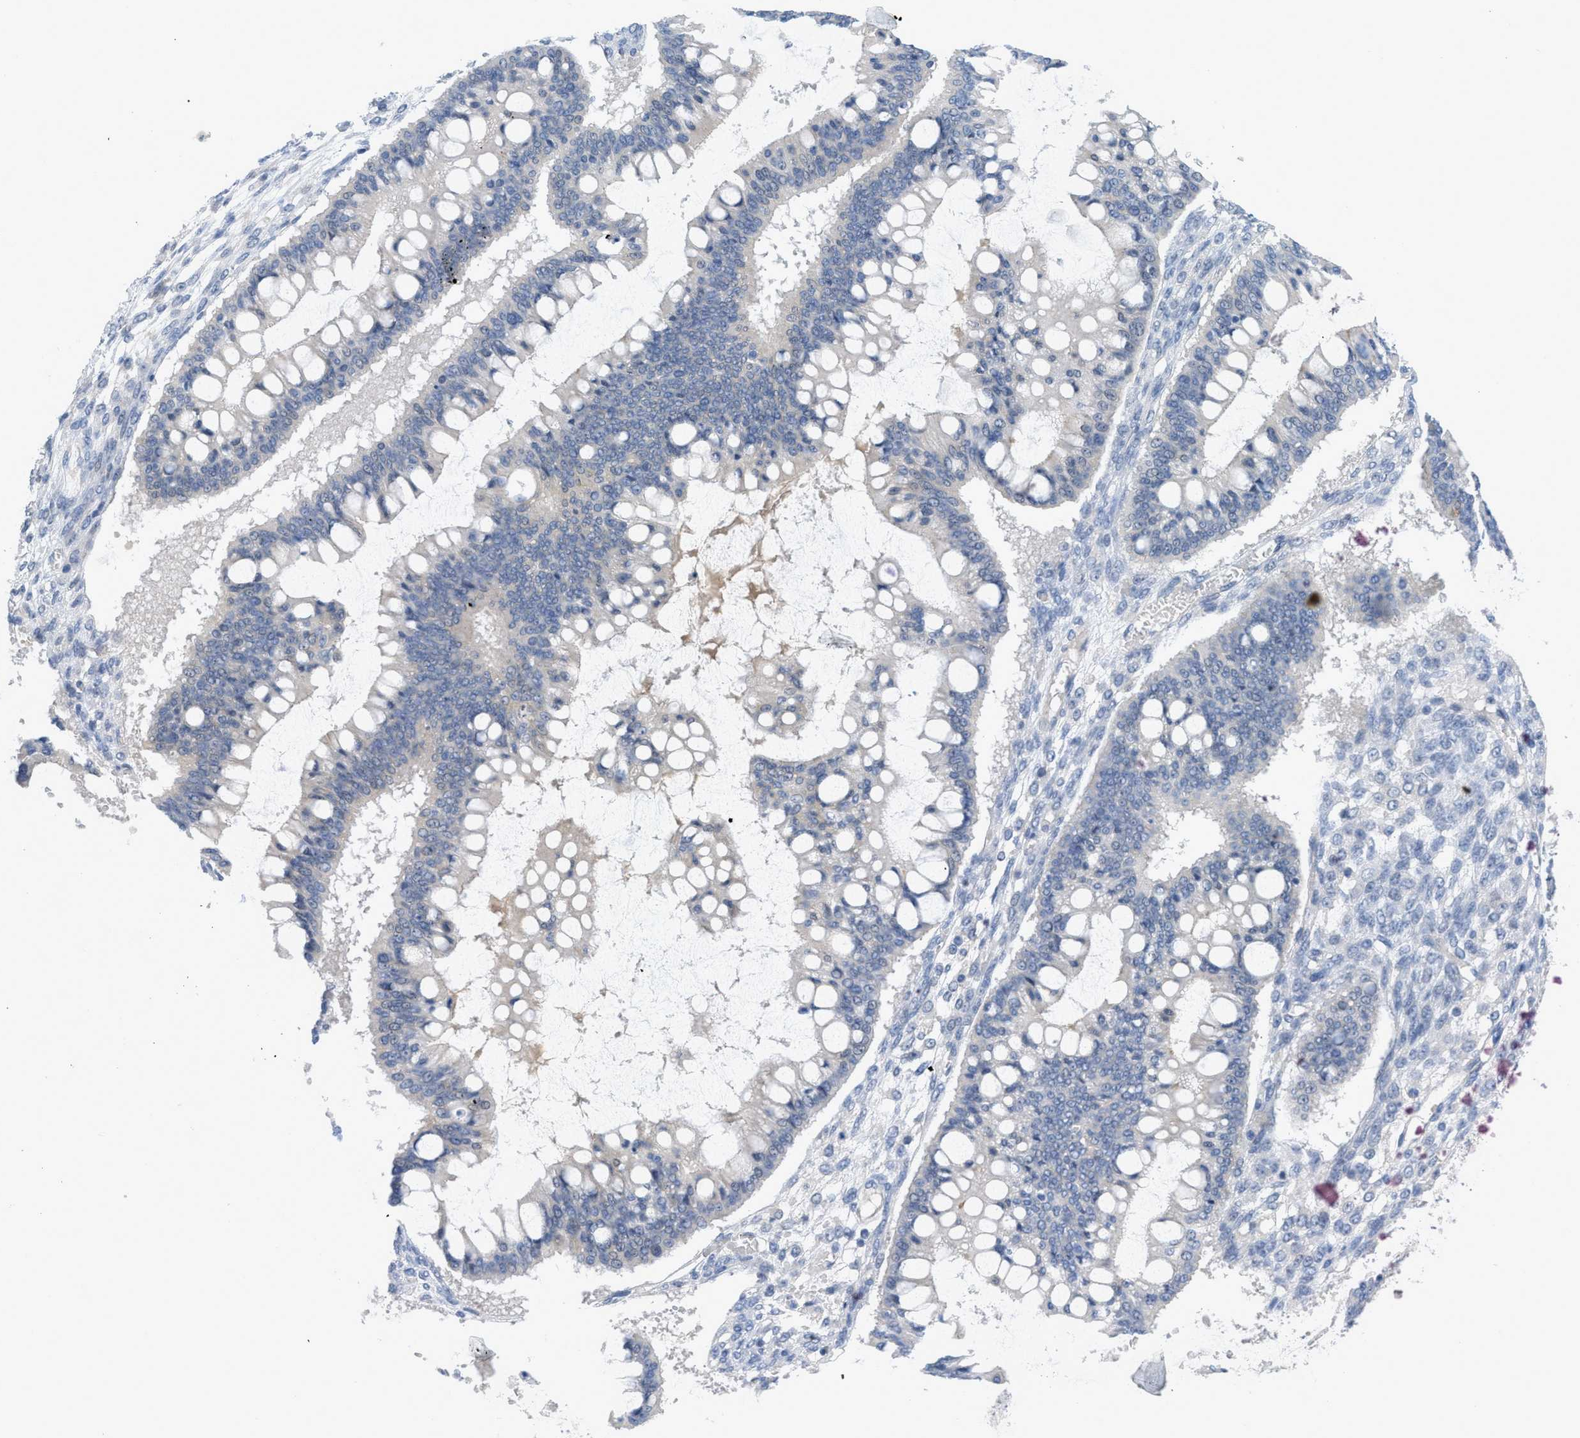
{"staining": {"intensity": "negative", "quantity": "none", "location": "none"}, "tissue": "ovarian cancer", "cell_type": "Tumor cells", "image_type": "cancer", "snomed": [{"axis": "morphology", "description": "Cystadenocarcinoma, mucinous, NOS"}, {"axis": "topography", "description": "Ovary"}], "caption": "Immunohistochemistry photomicrograph of human ovarian mucinous cystadenocarcinoma stained for a protein (brown), which exhibits no staining in tumor cells.", "gene": "TNFAIP1", "patient": {"sex": "female", "age": 73}}